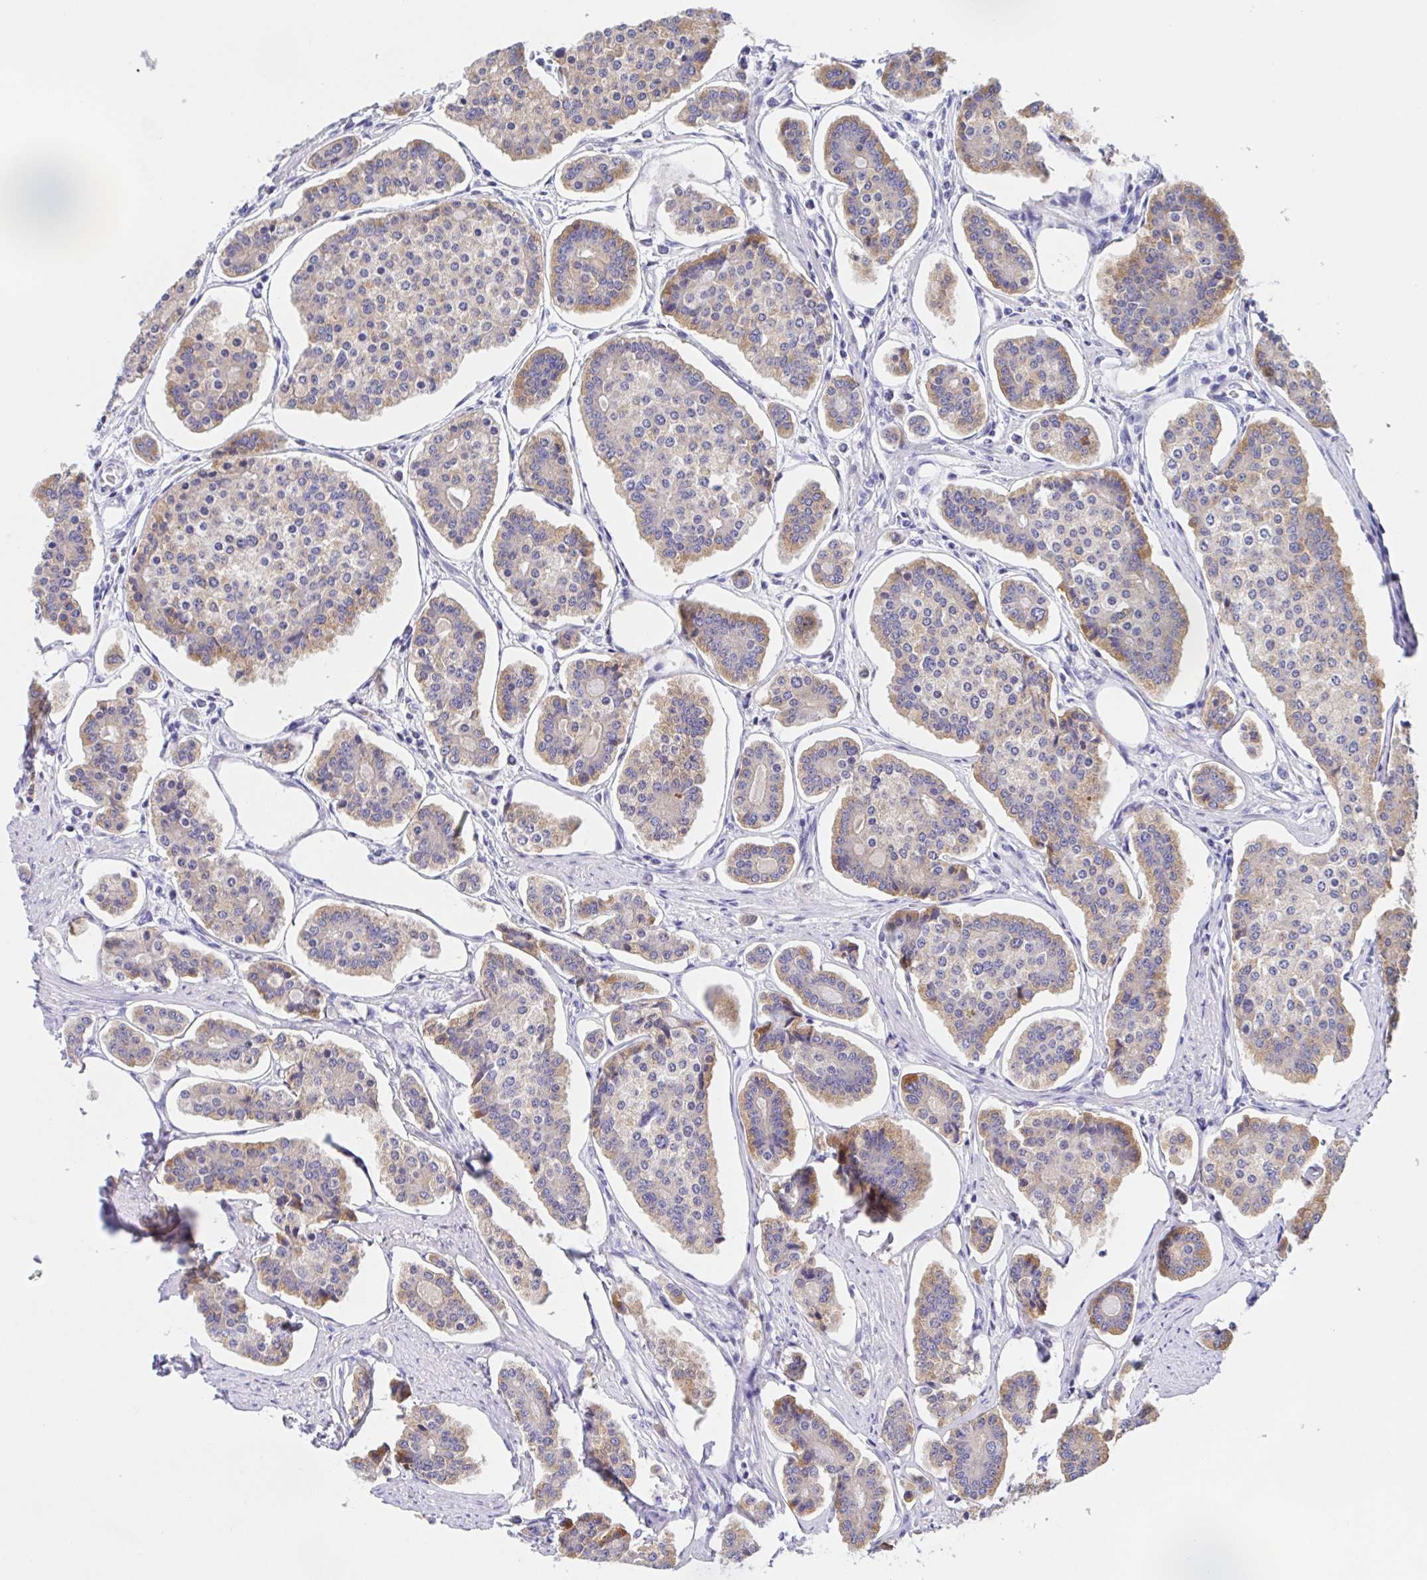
{"staining": {"intensity": "weak", "quantity": "25%-75%", "location": "cytoplasmic/membranous"}, "tissue": "carcinoid", "cell_type": "Tumor cells", "image_type": "cancer", "snomed": [{"axis": "morphology", "description": "Carcinoid, malignant, NOS"}, {"axis": "topography", "description": "Small intestine"}], "caption": "Malignant carcinoid was stained to show a protein in brown. There is low levels of weak cytoplasmic/membranous expression in about 25%-75% of tumor cells.", "gene": "SCG3", "patient": {"sex": "female", "age": 65}}